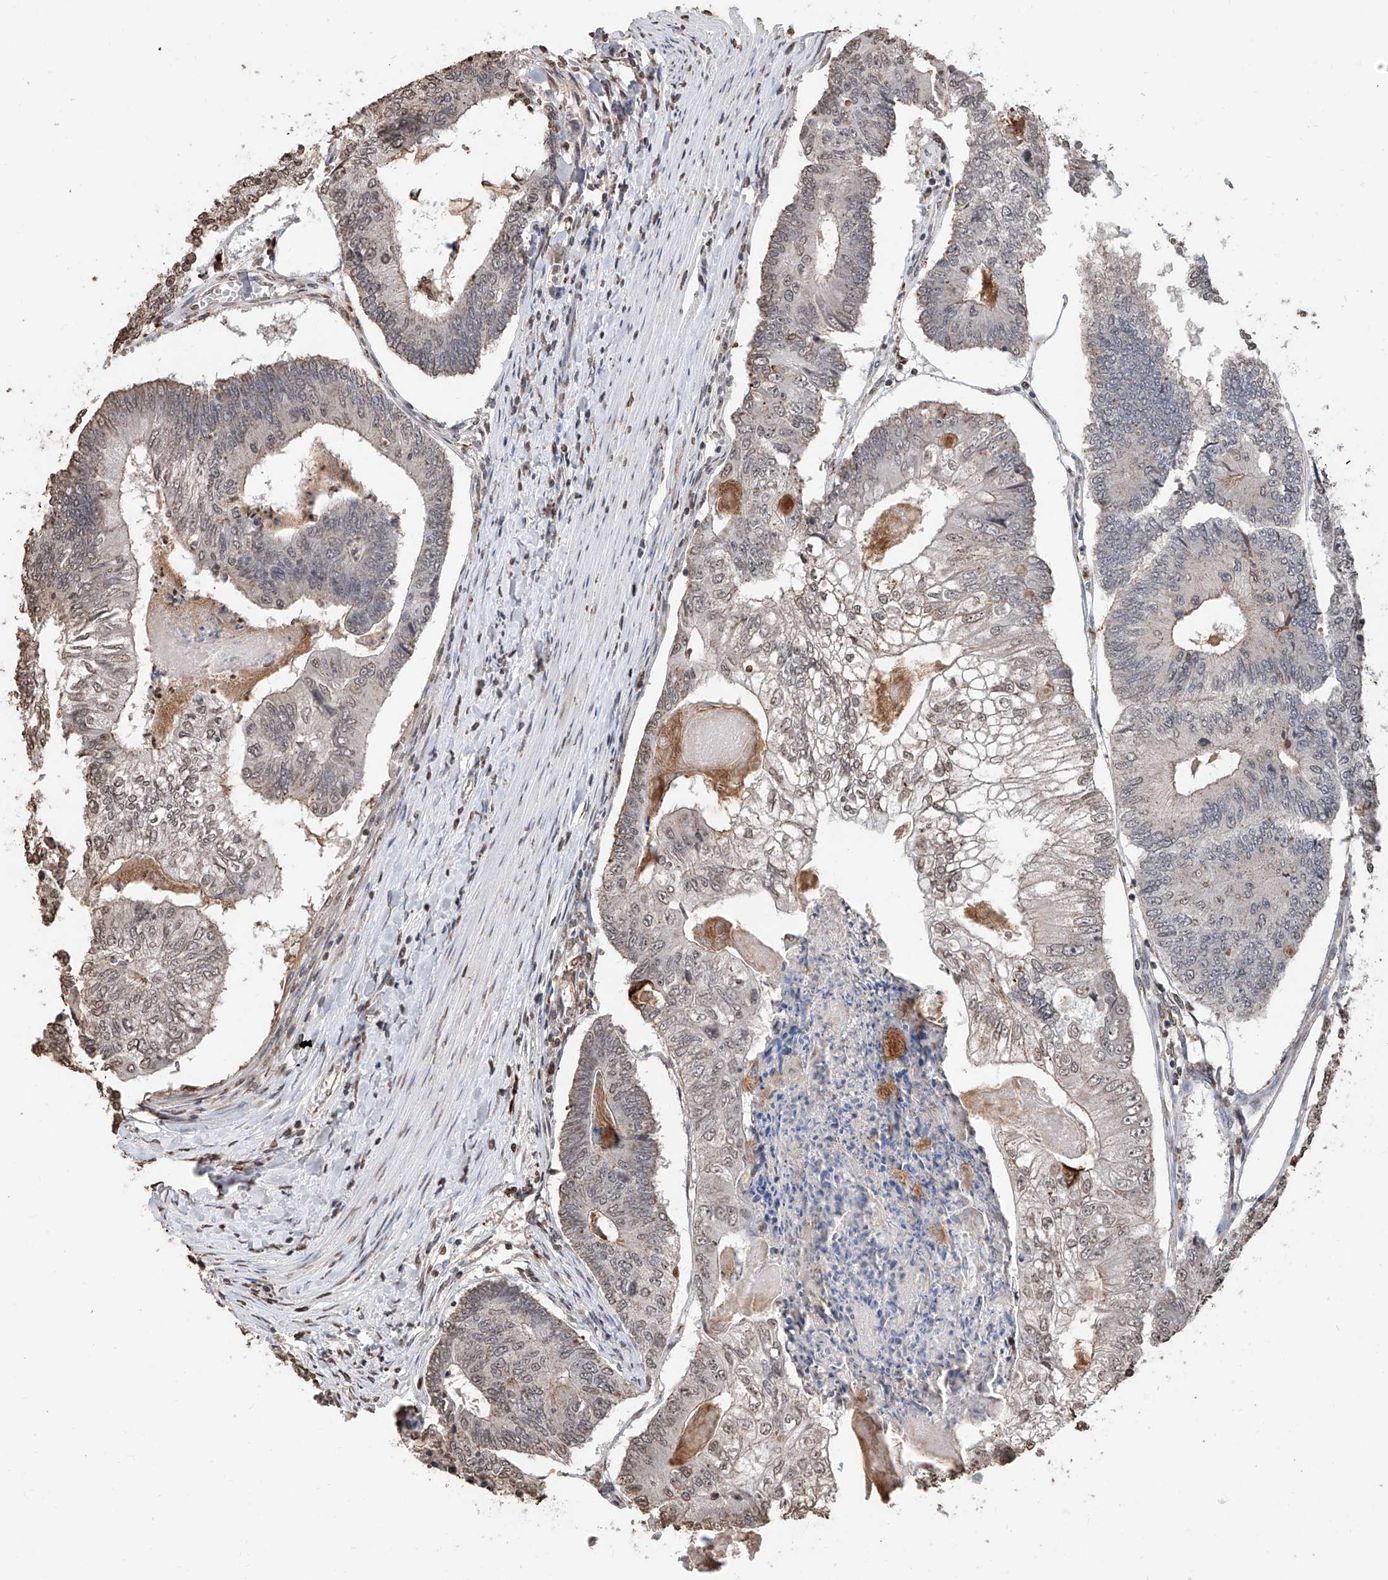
{"staining": {"intensity": "weak", "quantity": "<25%", "location": "nuclear"}, "tissue": "colorectal cancer", "cell_type": "Tumor cells", "image_type": "cancer", "snomed": [{"axis": "morphology", "description": "Adenocarcinoma, NOS"}, {"axis": "topography", "description": "Colon"}], "caption": "A micrograph of colorectal cancer (adenocarcinoma) stained for a protein shows no brown staining in tumor cells.", "gene": "RP9", "patient": {"sex": "female", "age": 67}}